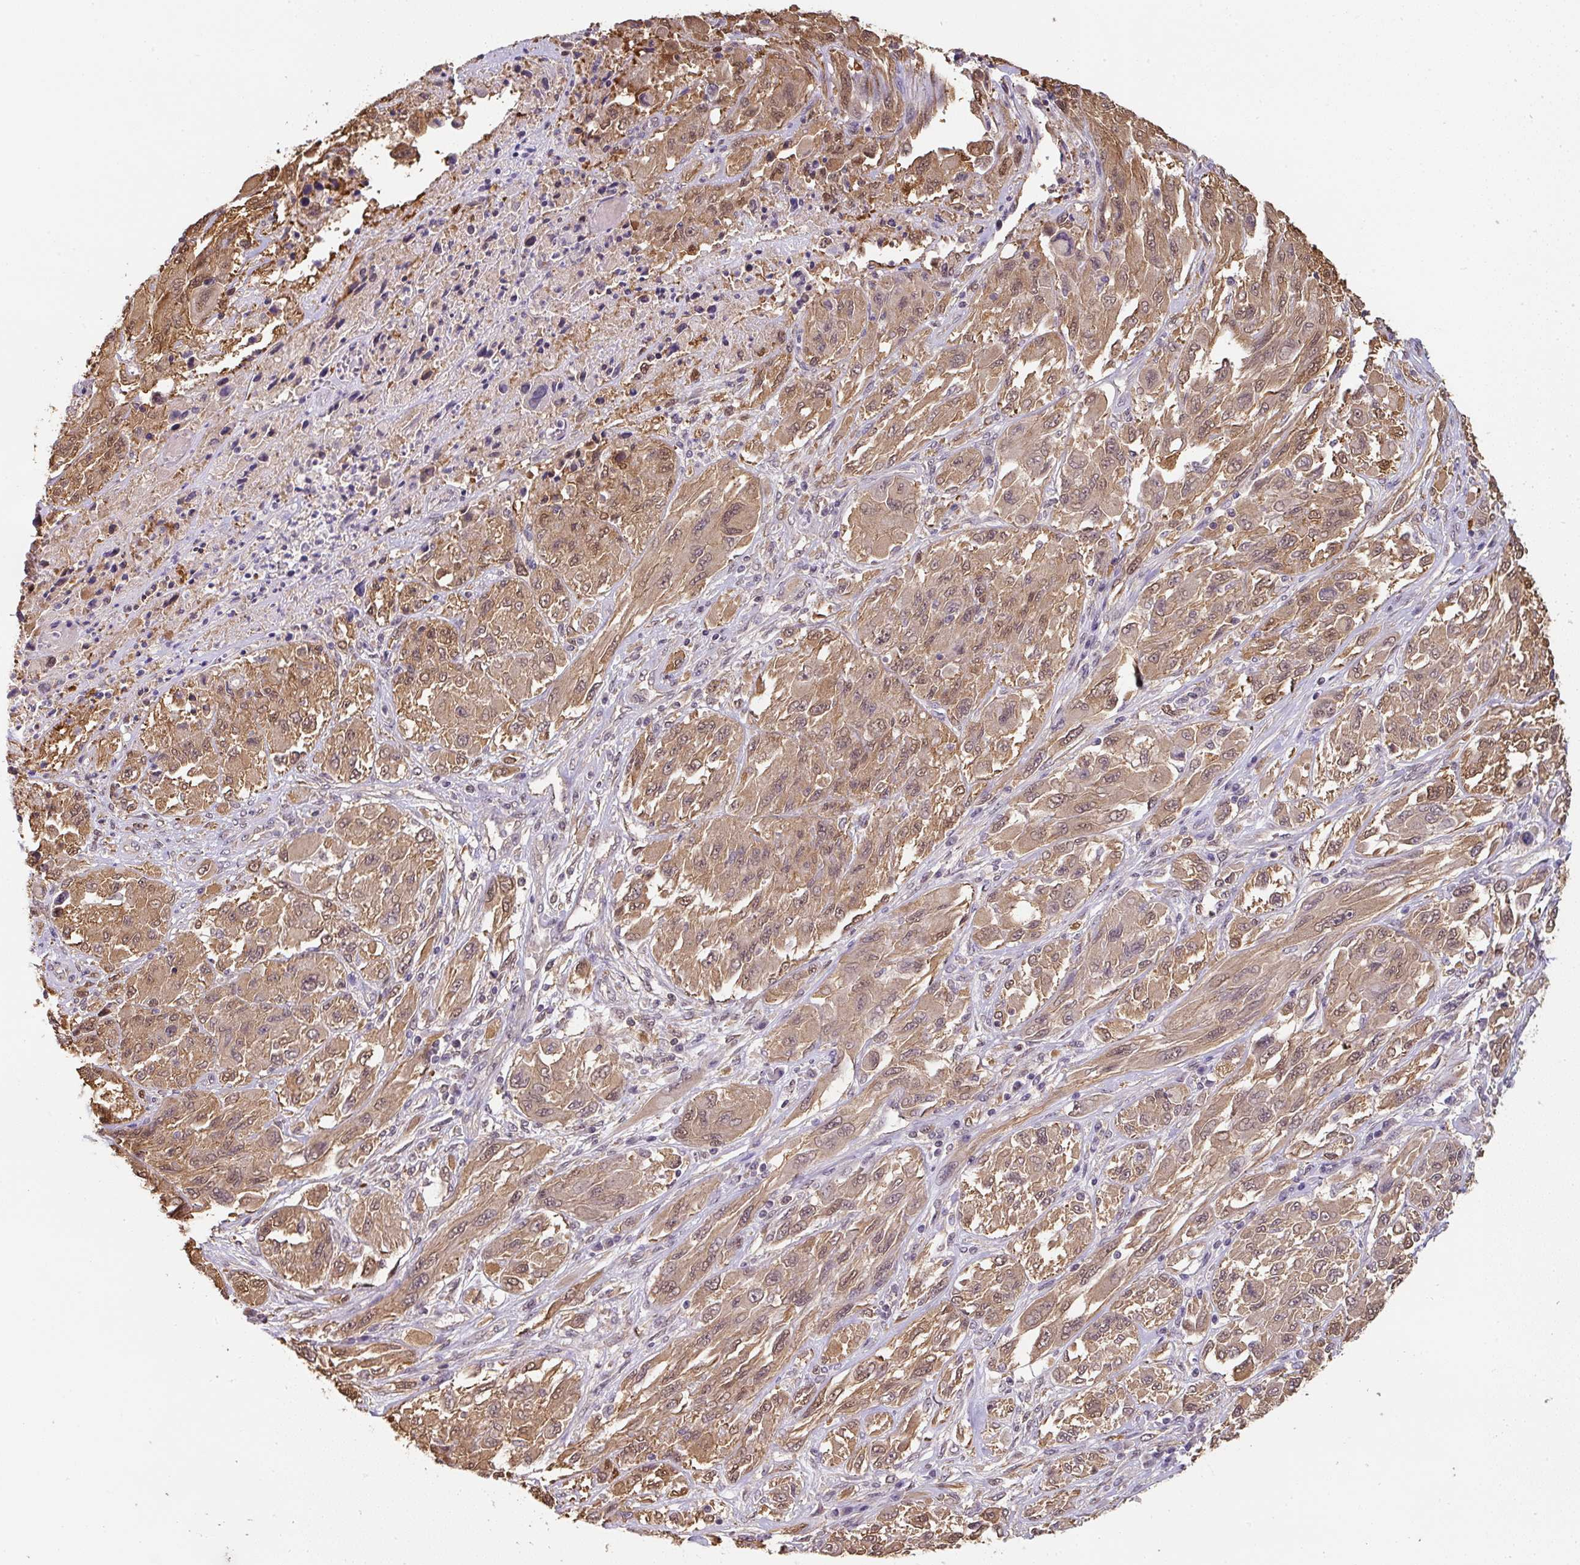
{"staining": {"intensity": "moderate", "quantity": ">75%", "location": "cytoplasmic/membranous,nuclear"}, "tissue": "melanoma", "cell_type": "Tumor cells", "image_type": "cancer", "snomed": [{"axis": "morphology", "description": "Malignant melanoma, NOS"}, {"axis": "topography", "description": "Skin"}], "caption": "DAB immunohistochemical staining of malignant melanoma displays moderate cytoplasmic/membranous and nuclear protein expression in about >75% of tumor cells.", "gene": "ST13", "patient": {"sex": "female", "age": 91}}